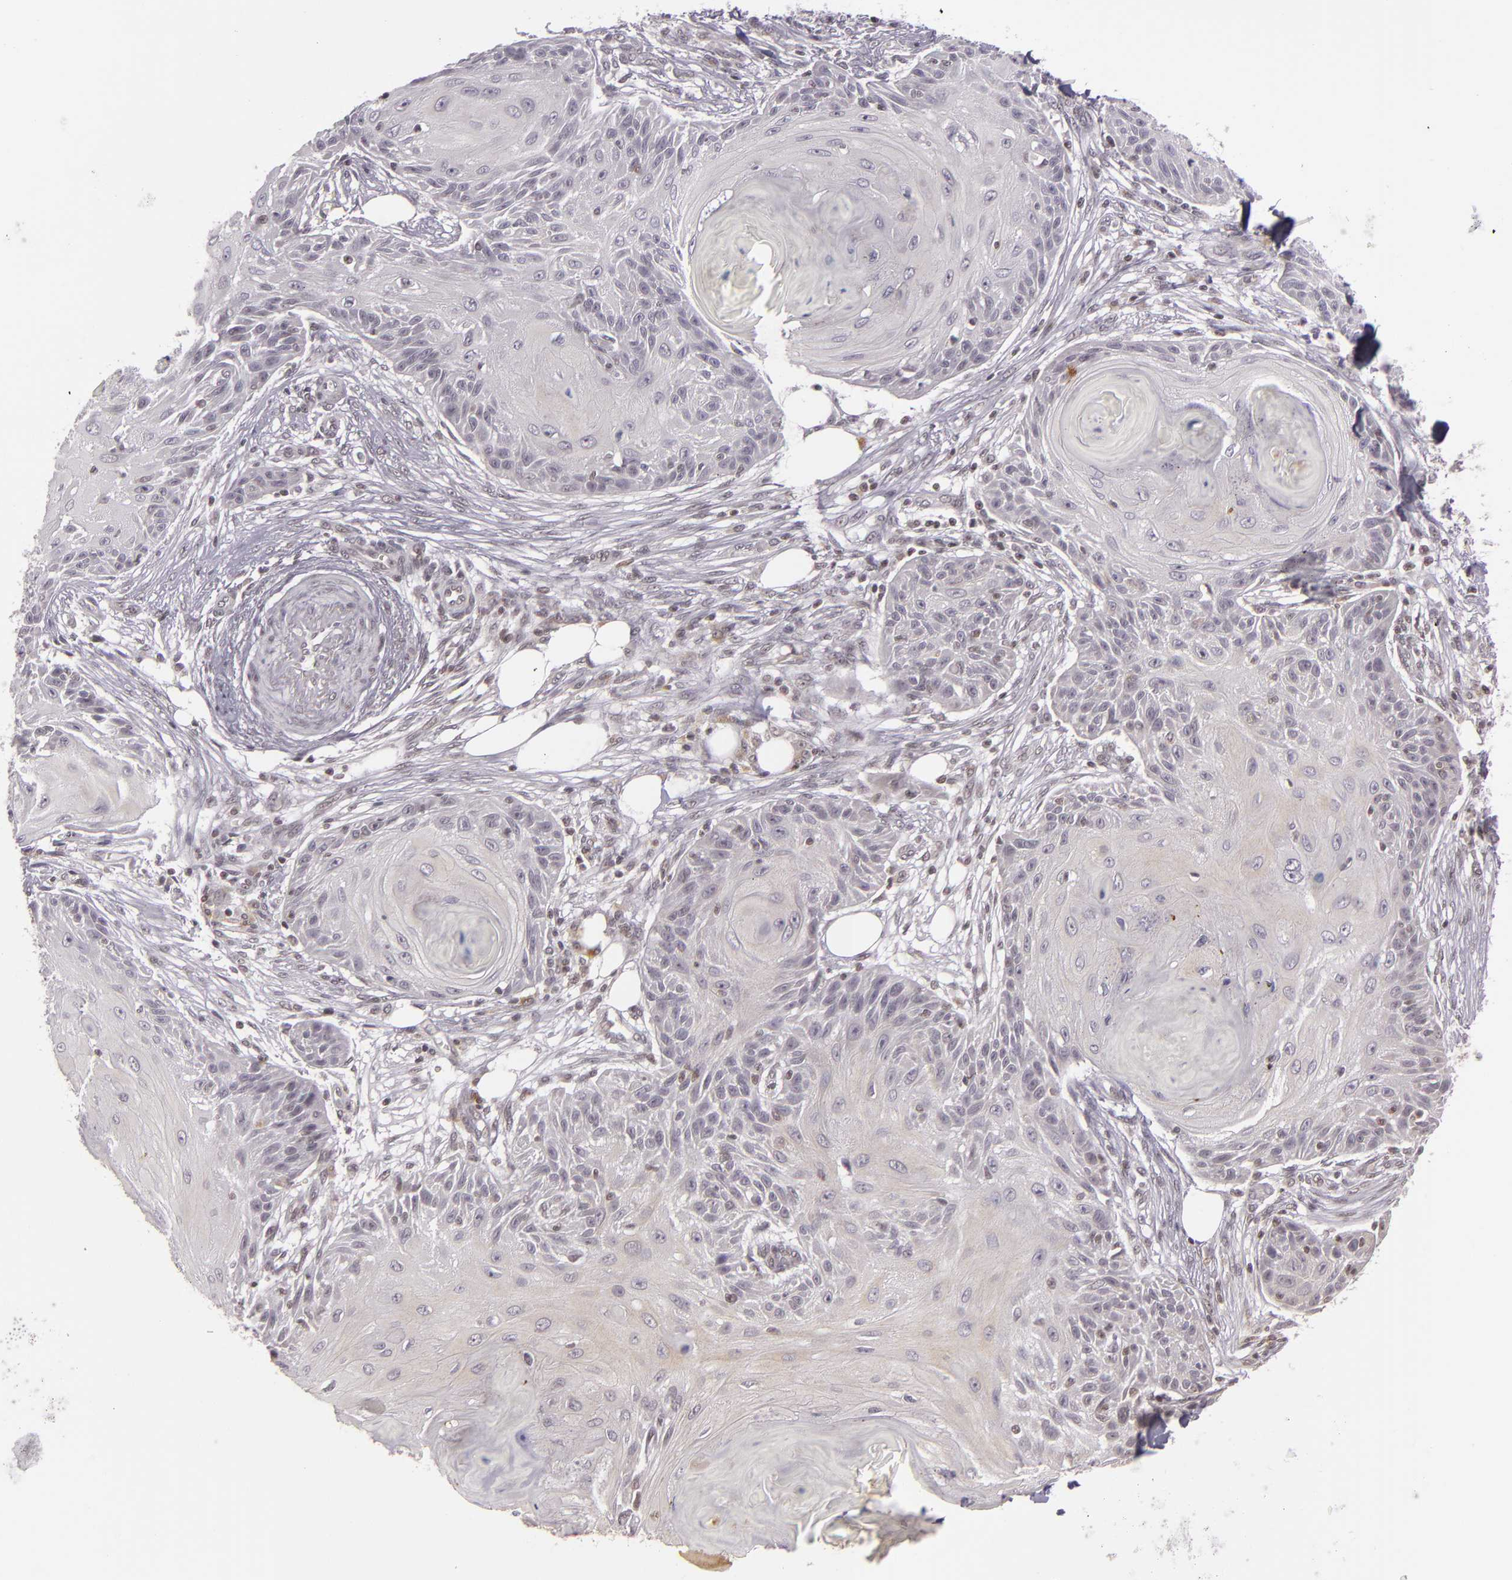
{"staining": {"intensity": "negative", "quantity": "none", "location": "none"}, "tissue": "skin cancer", "cell_type": "Tumor cells", "image_type": "cancer", "snomed": [{"axis": "morphology", "description": "Squamous cell carcinoma, NOS"}, {"axis": "topography", "description": "Skin"}], "caption": "An IHC image of skin squamous cell carcinoma is shown. There is no staining in tumor cells of skin squamous cell carcinoma.", "gene": "ZFX", "patient": {"sex": "female", "age": 88}}